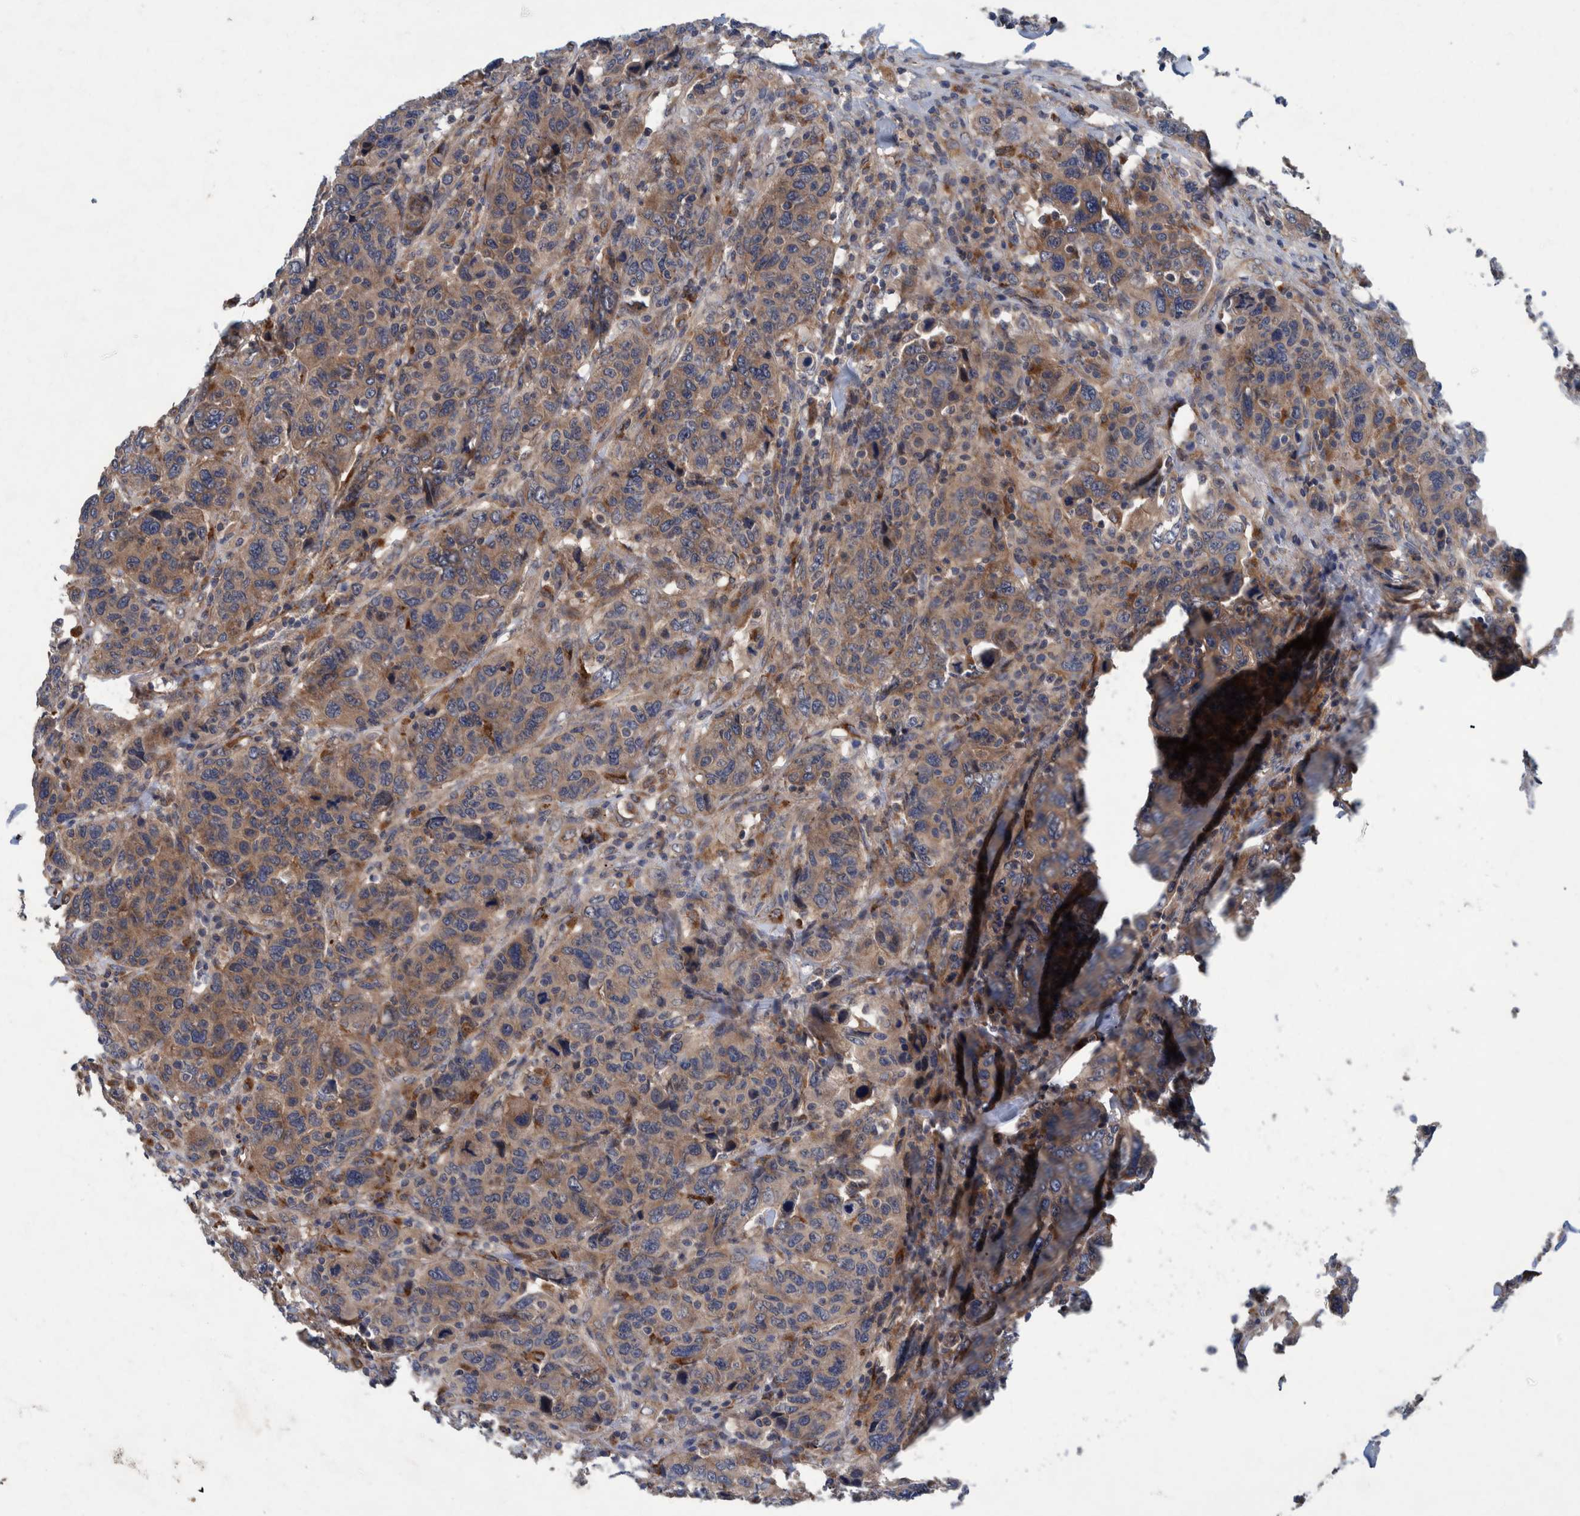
{"staining": {"intensity": "moderate", "quantity": ">75%", "location": "cytoplasmic/membranous"}, "tissue": "breast cancer", "cell_type": "Tumor cells", "image_type": "cancer", "snomed": [{"axis": "morphology", "description": "Duct carcinoma"}, {"axis": "topography", "description": "Breast"}], "caption": "Moderate cytoplasmic/membranous staining for a protein is identified in approximately >75% of tumor cells of invasive ductal carcinoma (breast) using immunohistochemistry.", "gene": "ITIH3", "patient": {"sex": "female", "age": 37}}